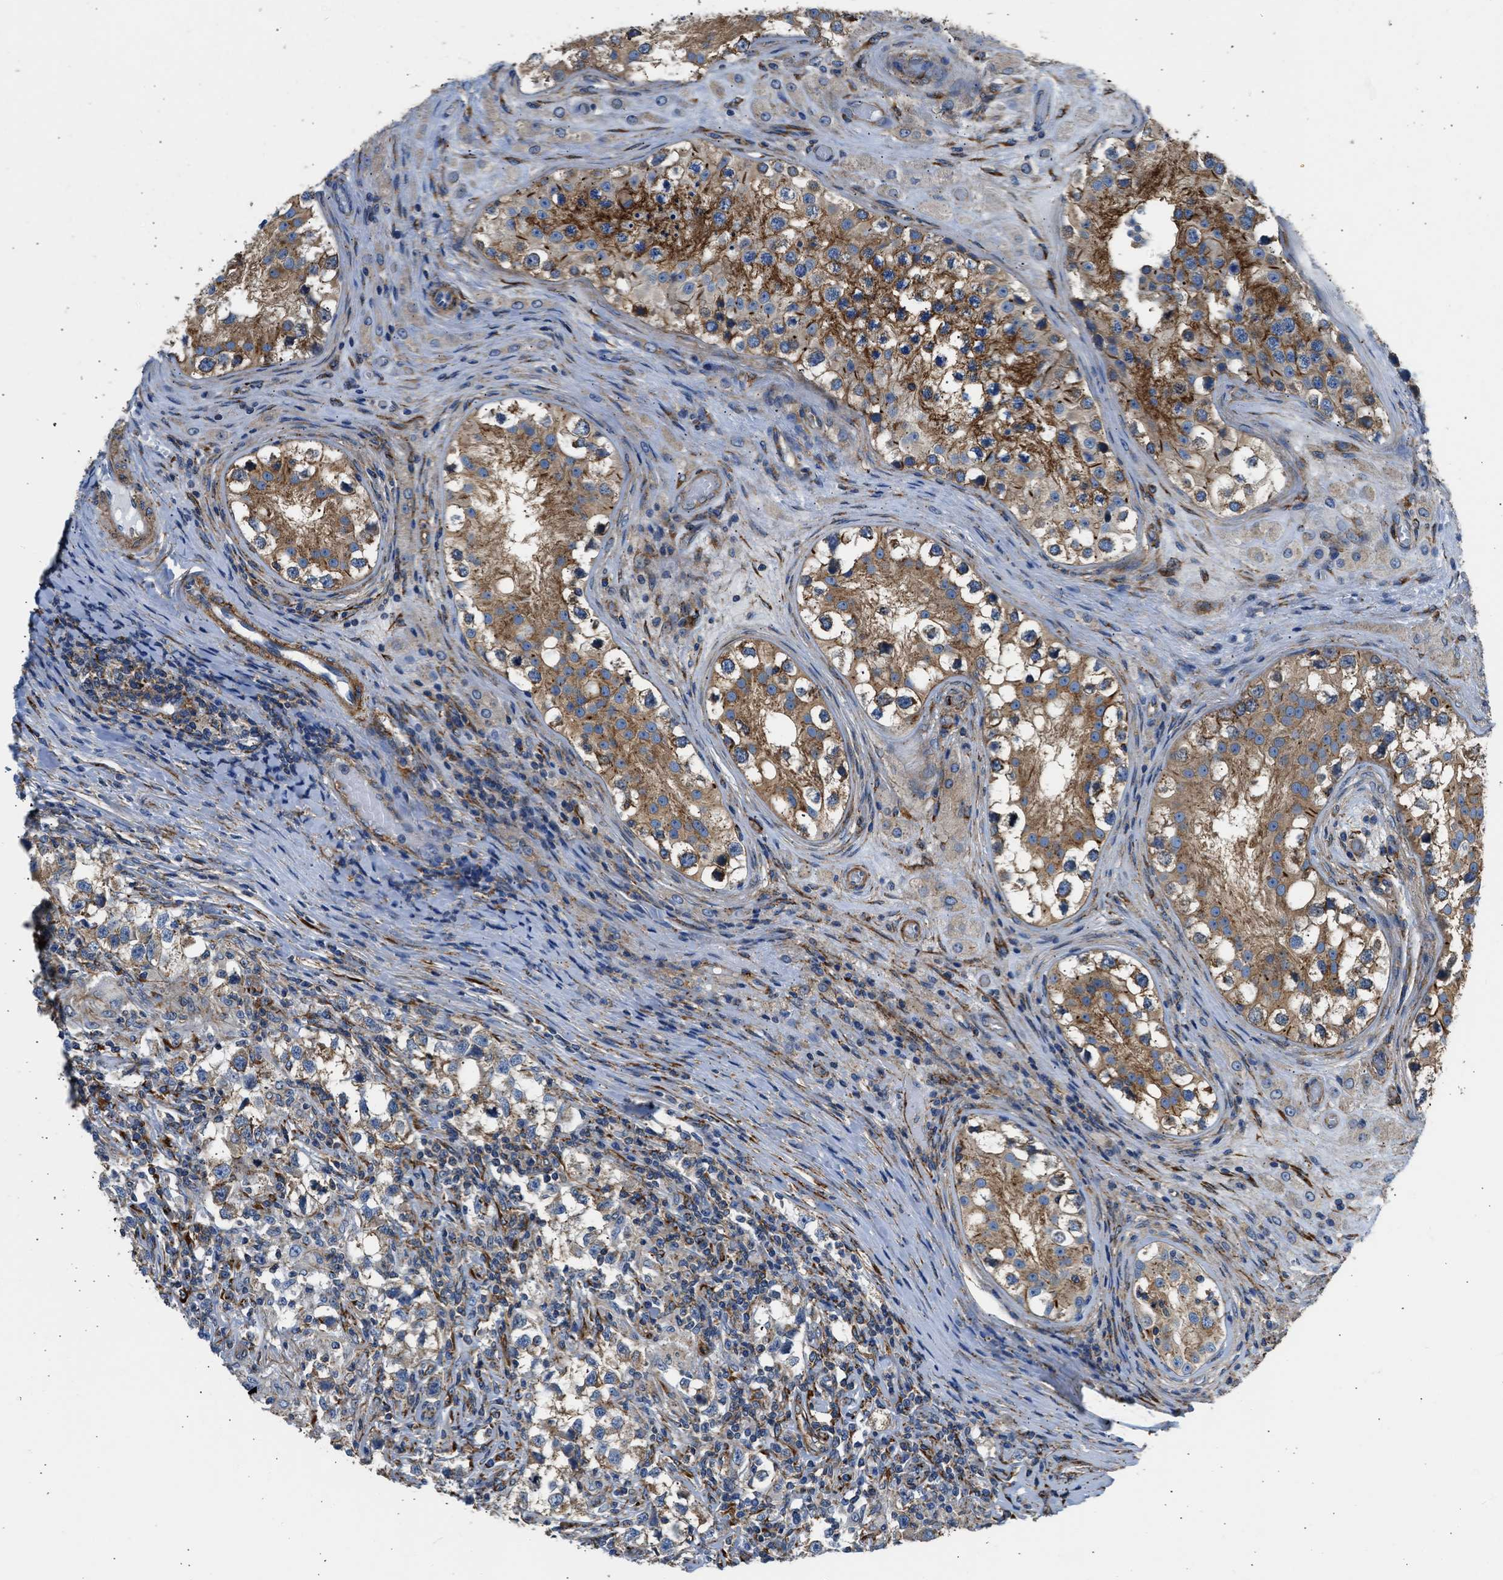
{"staining": {"intensity": "moderate", "quantity": ">75%", "location": "cytoplasmic/membranous"}, "tissue": "testis cancer", "cell_type": "Tumor cells", "image_type": "cancer", "snomed": [{"axis": "morphology", "description": "Carcinoma, Embryonal, NOS"}, {"axis": "topography", "description": "Testis"}], "caption": "The immunohistochemical stain shows moderate cytoplasmic/membranous staining in tumor cells of testis cancer (embryonal carcinoma) tissue.", "gene": "SEPTIN2", "patient": {"sex": "male", "age": 21}}